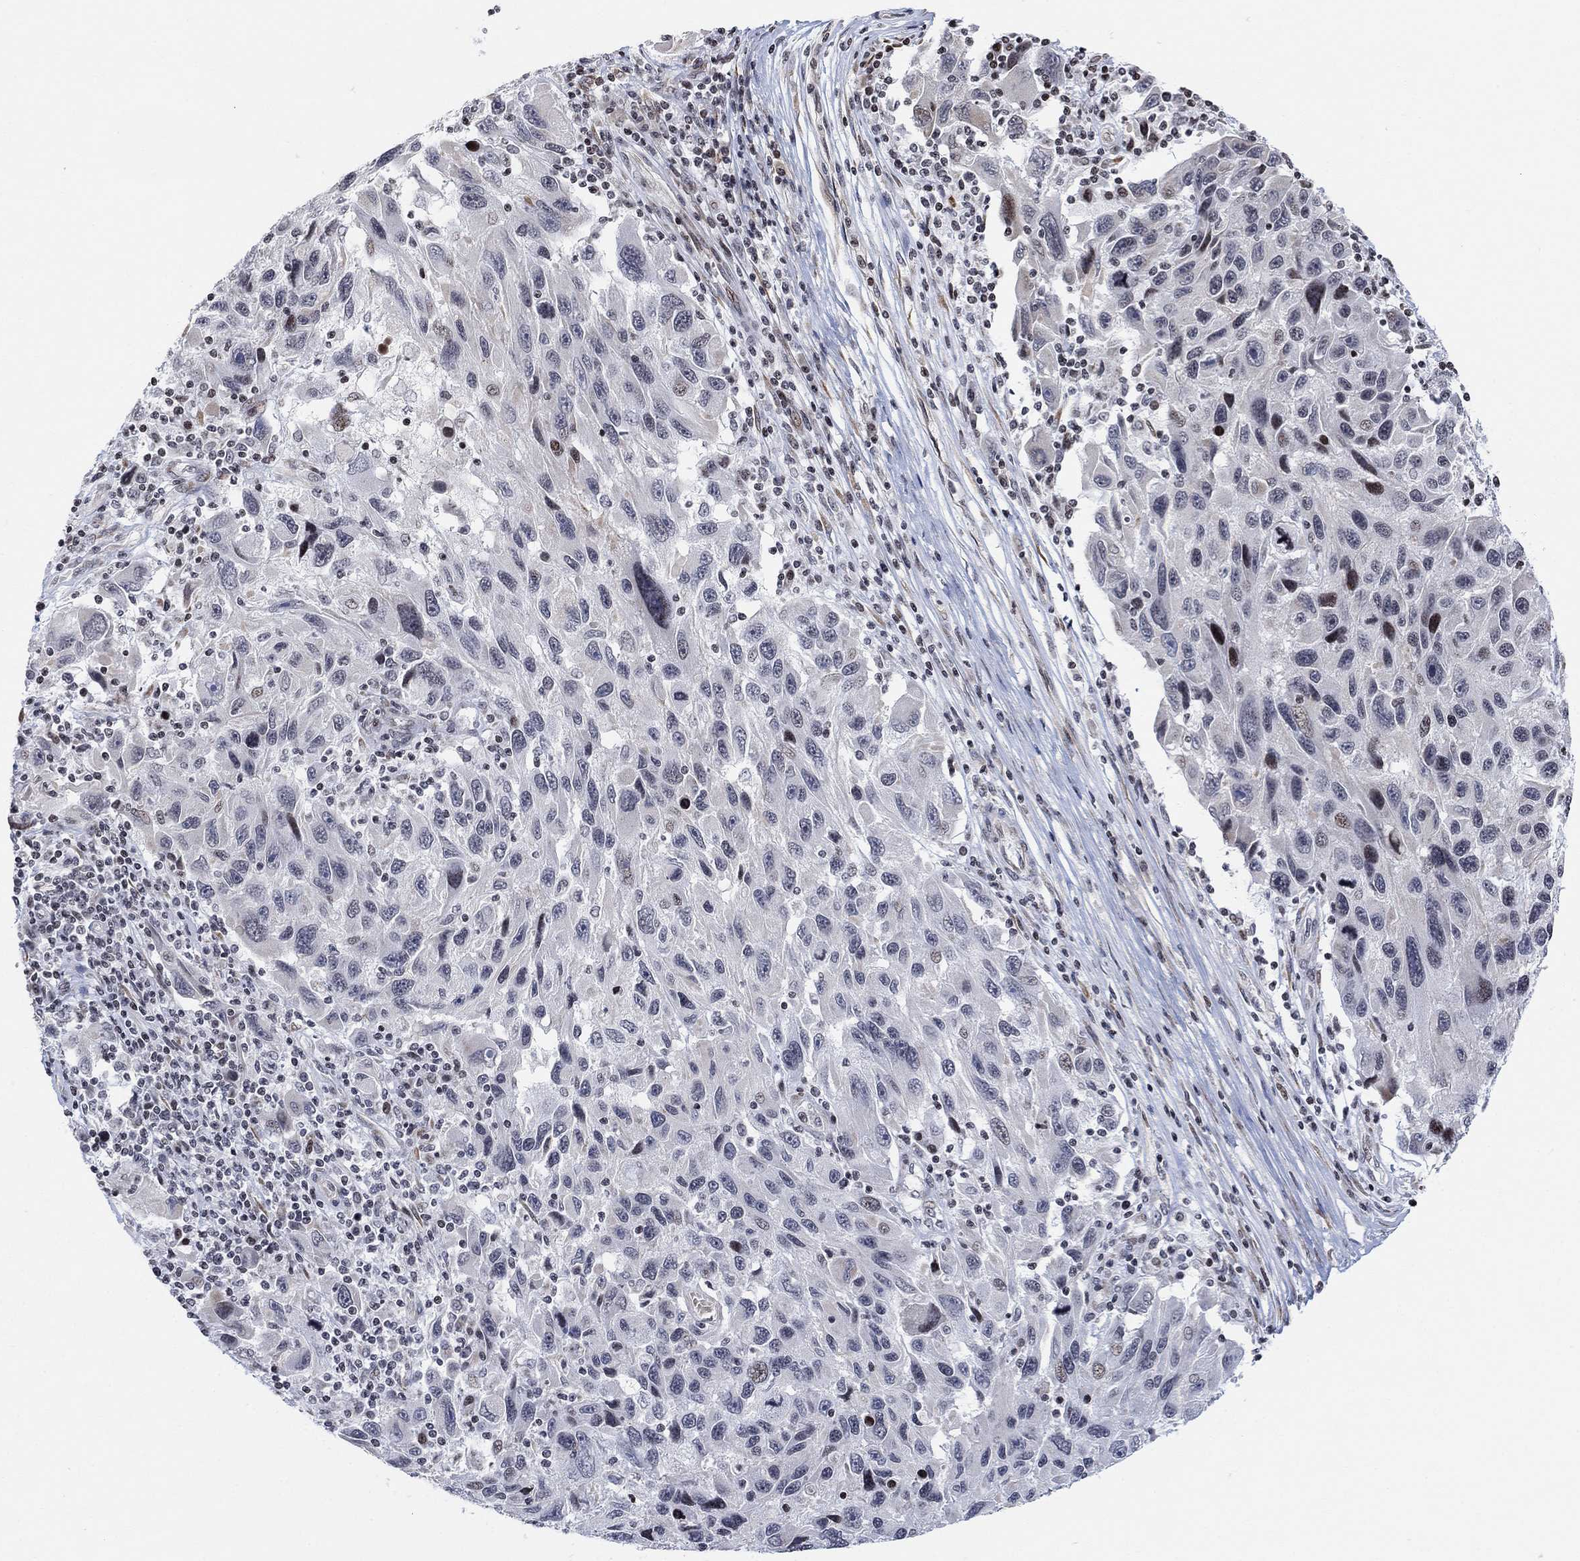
{"staining": {"intensity": "negative", "quantity": "none", "location": "none"}, "tissue": "melanoma", "cell_type": "Tumor cells", "image_type": "cancer", "snomed": [{"axis": "morphology", "description": "Malignant melanoma, NOS"}, {"axis": "topography", "description": "Skin"}], "caption": "Immunohistochemistry of malignant melanoma demonstrates no expression in tumor cells.", "gene": "ABHD14A", "patient": {"sex": "male", "age": 53}}